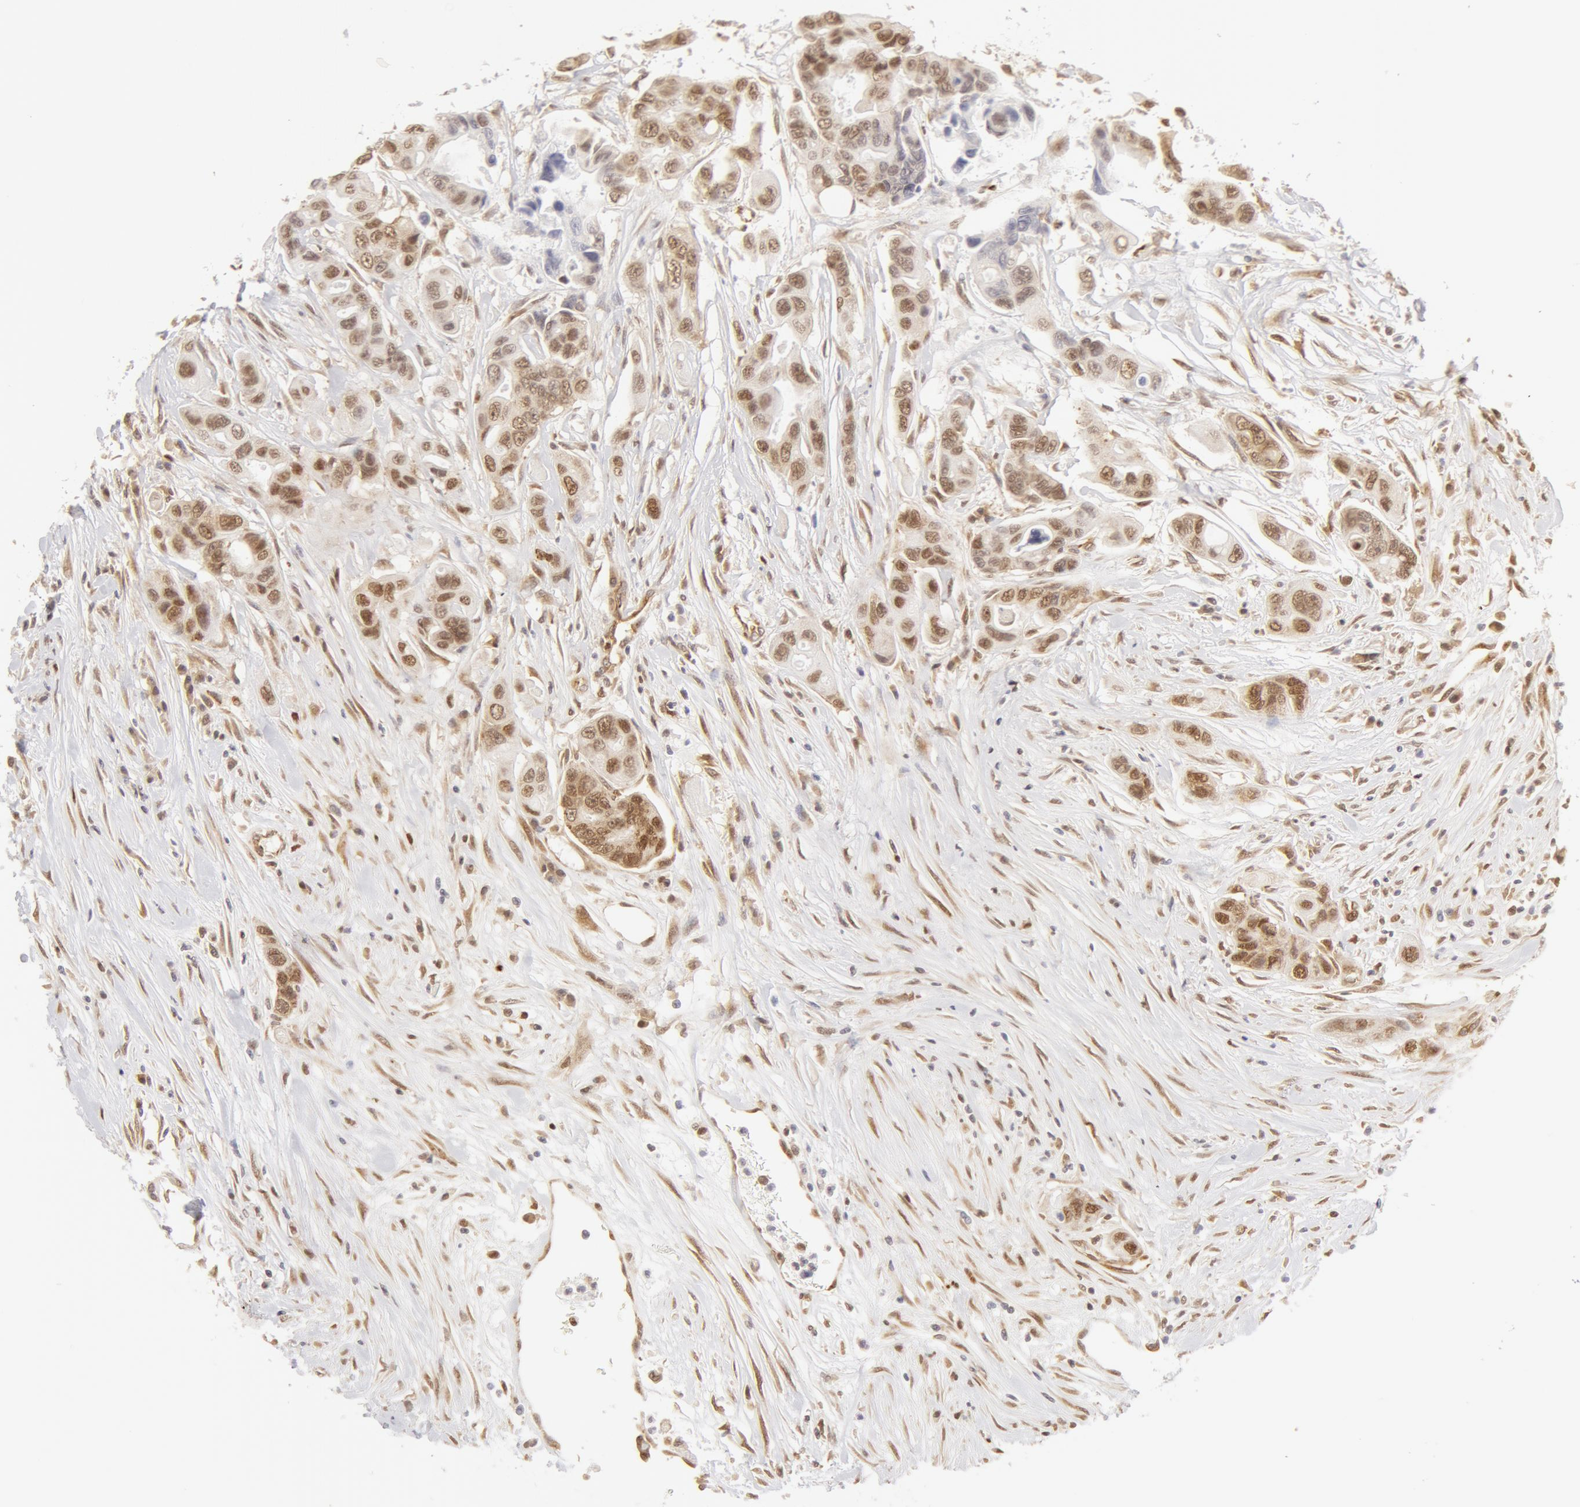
{"staining": {"intensity": "weak", "quantity": ">75%", "location": "cytoplasmic/membranous"}, "tissue": "colorectal cancer", "cell_type": "Tumor cells", "image_type": "cancer", "snomed": [{"axis": "morphology", "description": "Adenocarcinoma, NOS"}, {"axis": "topography", "description": "Colon"}], "caption": "This histopathology image exhibits immunohistochemistry (IHC) staining of human colorectal adenocarcinoma, with low weak cytoplasmic/membranous positivity in about >75% of tumor cells.", "gene": "DDX3Y", "patient": {"sex": "female", "age": 70}}